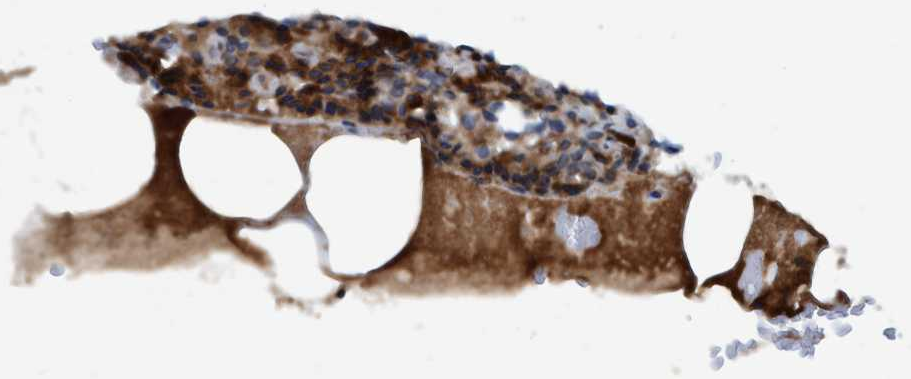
{"staining": {"intensity": "moderate", "quantity": ">75%", "location": "cytoplasmic/membranous"}, "tissue": "parathyroid gland", "cell_type": "Glandular cells", "image_type": "normal", "snomed": [{"axis": "morphology", "description": "Normal tissue, NOS"}, {"axis": "morphology", "description": "Hyperplasia, NOS"}, {"axis": "topography", "description": "Parathyroid gland"}], "caption": "Immunohistochemistry staining of benign parathyroid gland, which reveals medium levels of moderate cytoplasmic/membranous expression in approximately >75% of glandular cells indicating moderate cytoplasmic/membranous protein staining. The staining was performed using DAB (3,3'-diaminobenzidine) (brown) for protein detection and nuclei were counterstained in hematoxylin (blue).", "gene": "SLC16A3", "patient": {"sex": "male", "age": 44}}